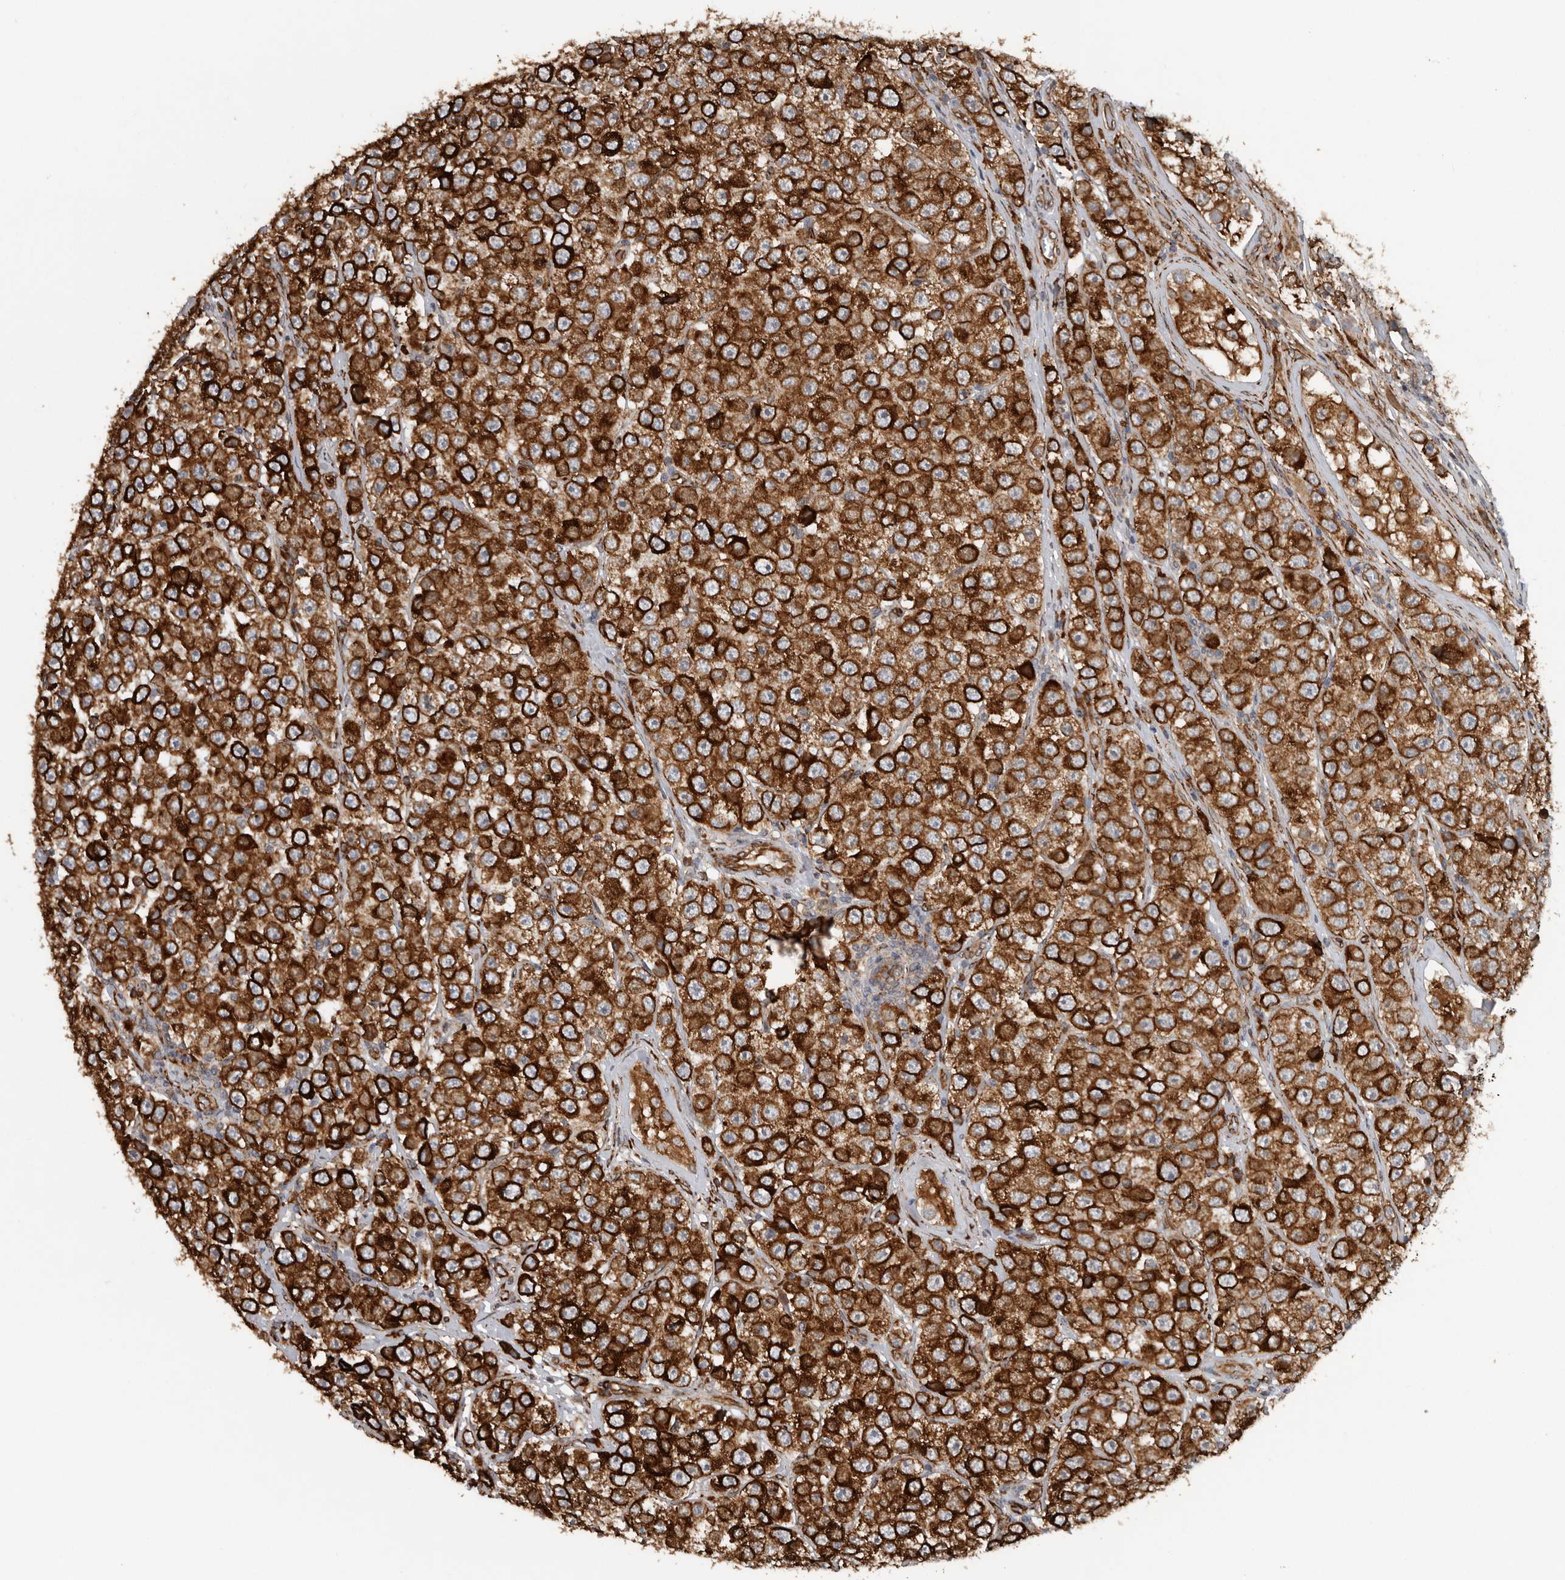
{"staining": {"intensity": "strong", "quantity": ">75%", "location": "cytoplasmic/membranous"}, "tissue": "testis cancer", "cell_type": "Tumor cells", "image_type": "cancer", "snomed": [{"axis": "morphology", "description": "Seminoma, NOS"}, {"axis": "topography", "description": "Testis"}], "caption": "Protein staining of testis cancer tissue demonstrates strong cytoplasmic/membranous staining in approximately >75% of tumor cells.", "gene": "CEP350", "patient": {"sex": "male", "age": 28}}